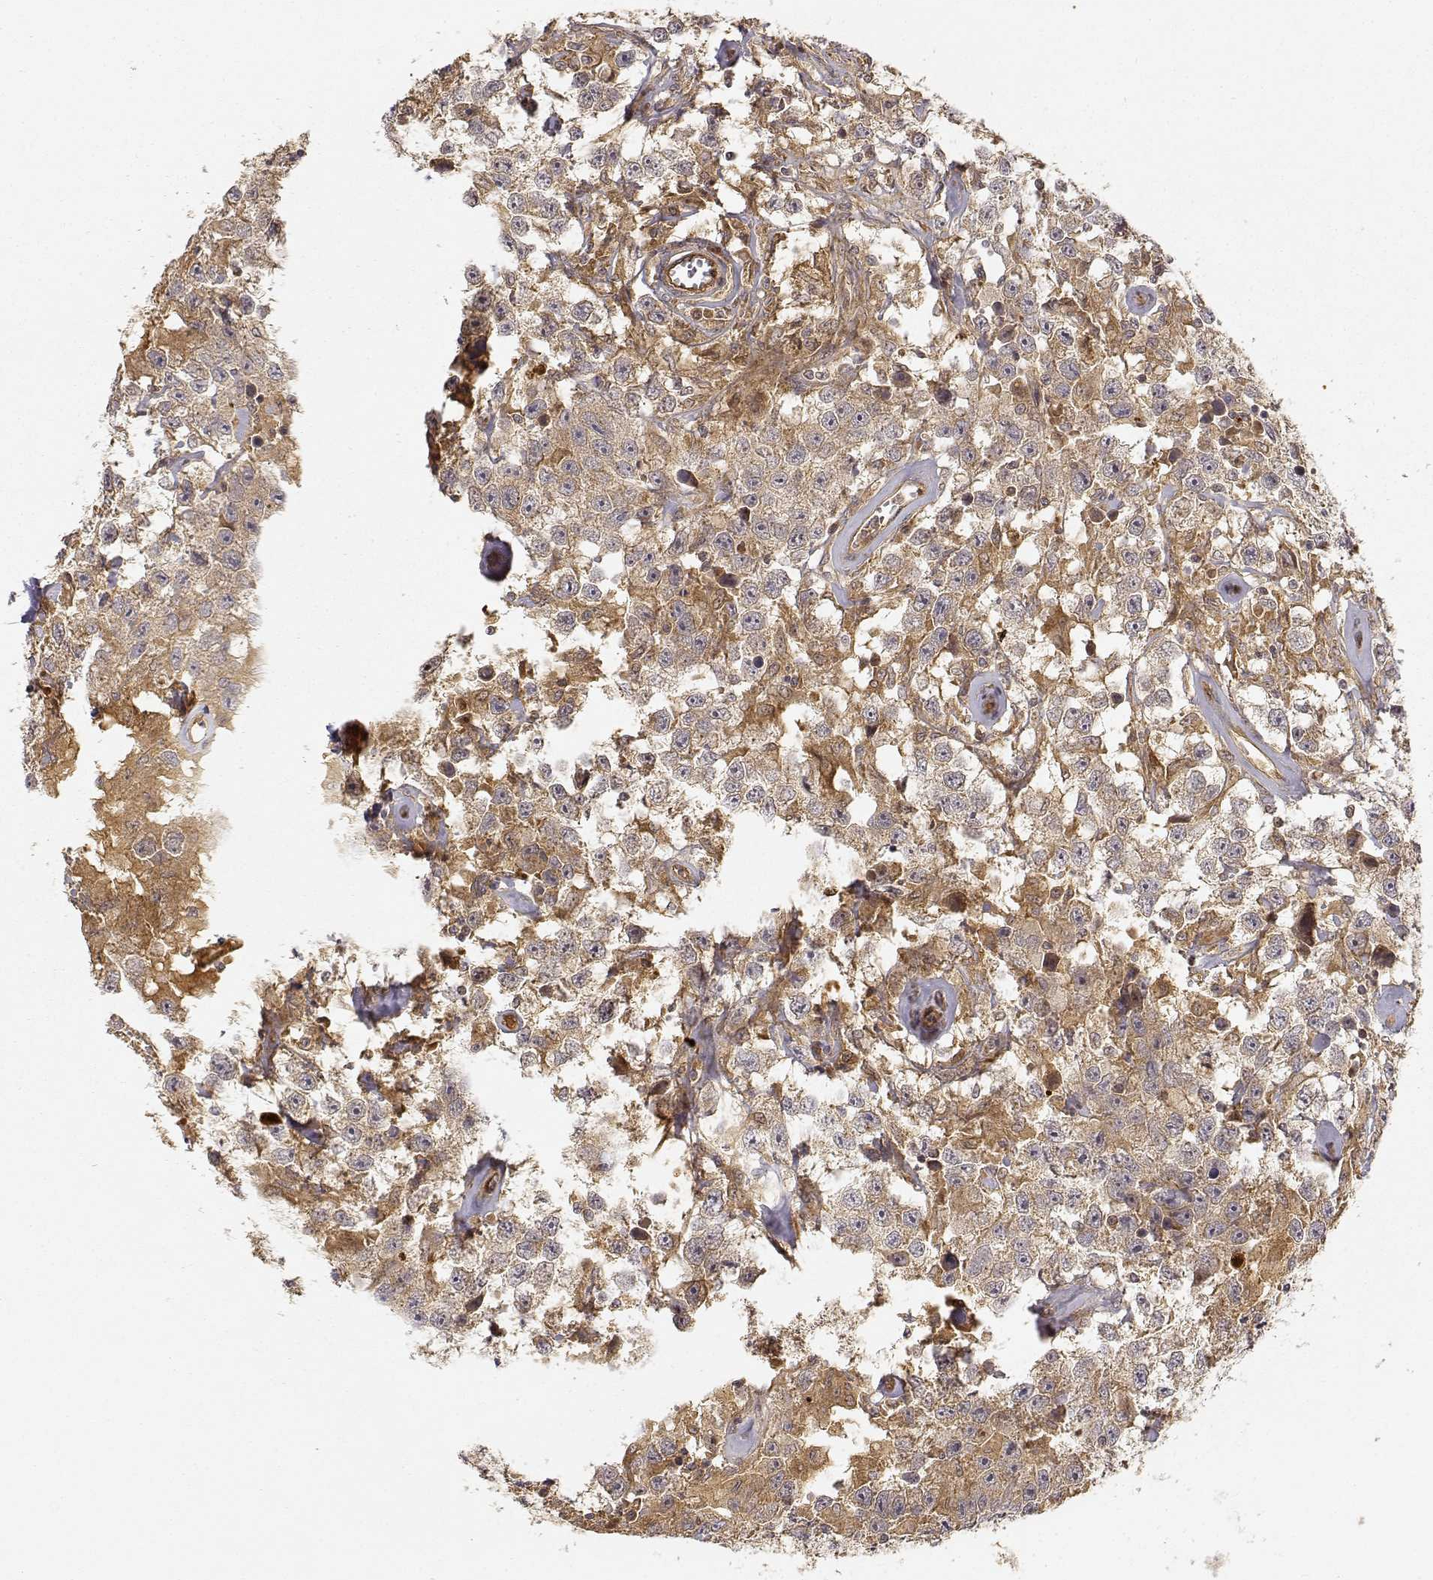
{"staining": {"intensity": "moderate", "quantity": ">75%", "location": "cytoplasmic/membranous"}, "tissue": "testis cancer", "cell_type": "Tumor cells", "image_type": "cancer", "snomed": [{"axis": "morphology", "description": "Seminoma, NOS"}, {"axis": "topography", "description": "Testis"}], "caption": "The histopathology image exhibits immunohistochemical staining of testis cancer (seminoma). There is moderate cytoplasmic/membranous expression is present in approximately >75% of tumor cells.", "gene": "CDK5RAP2", "patient": {"sex": "male", "age": 43}}